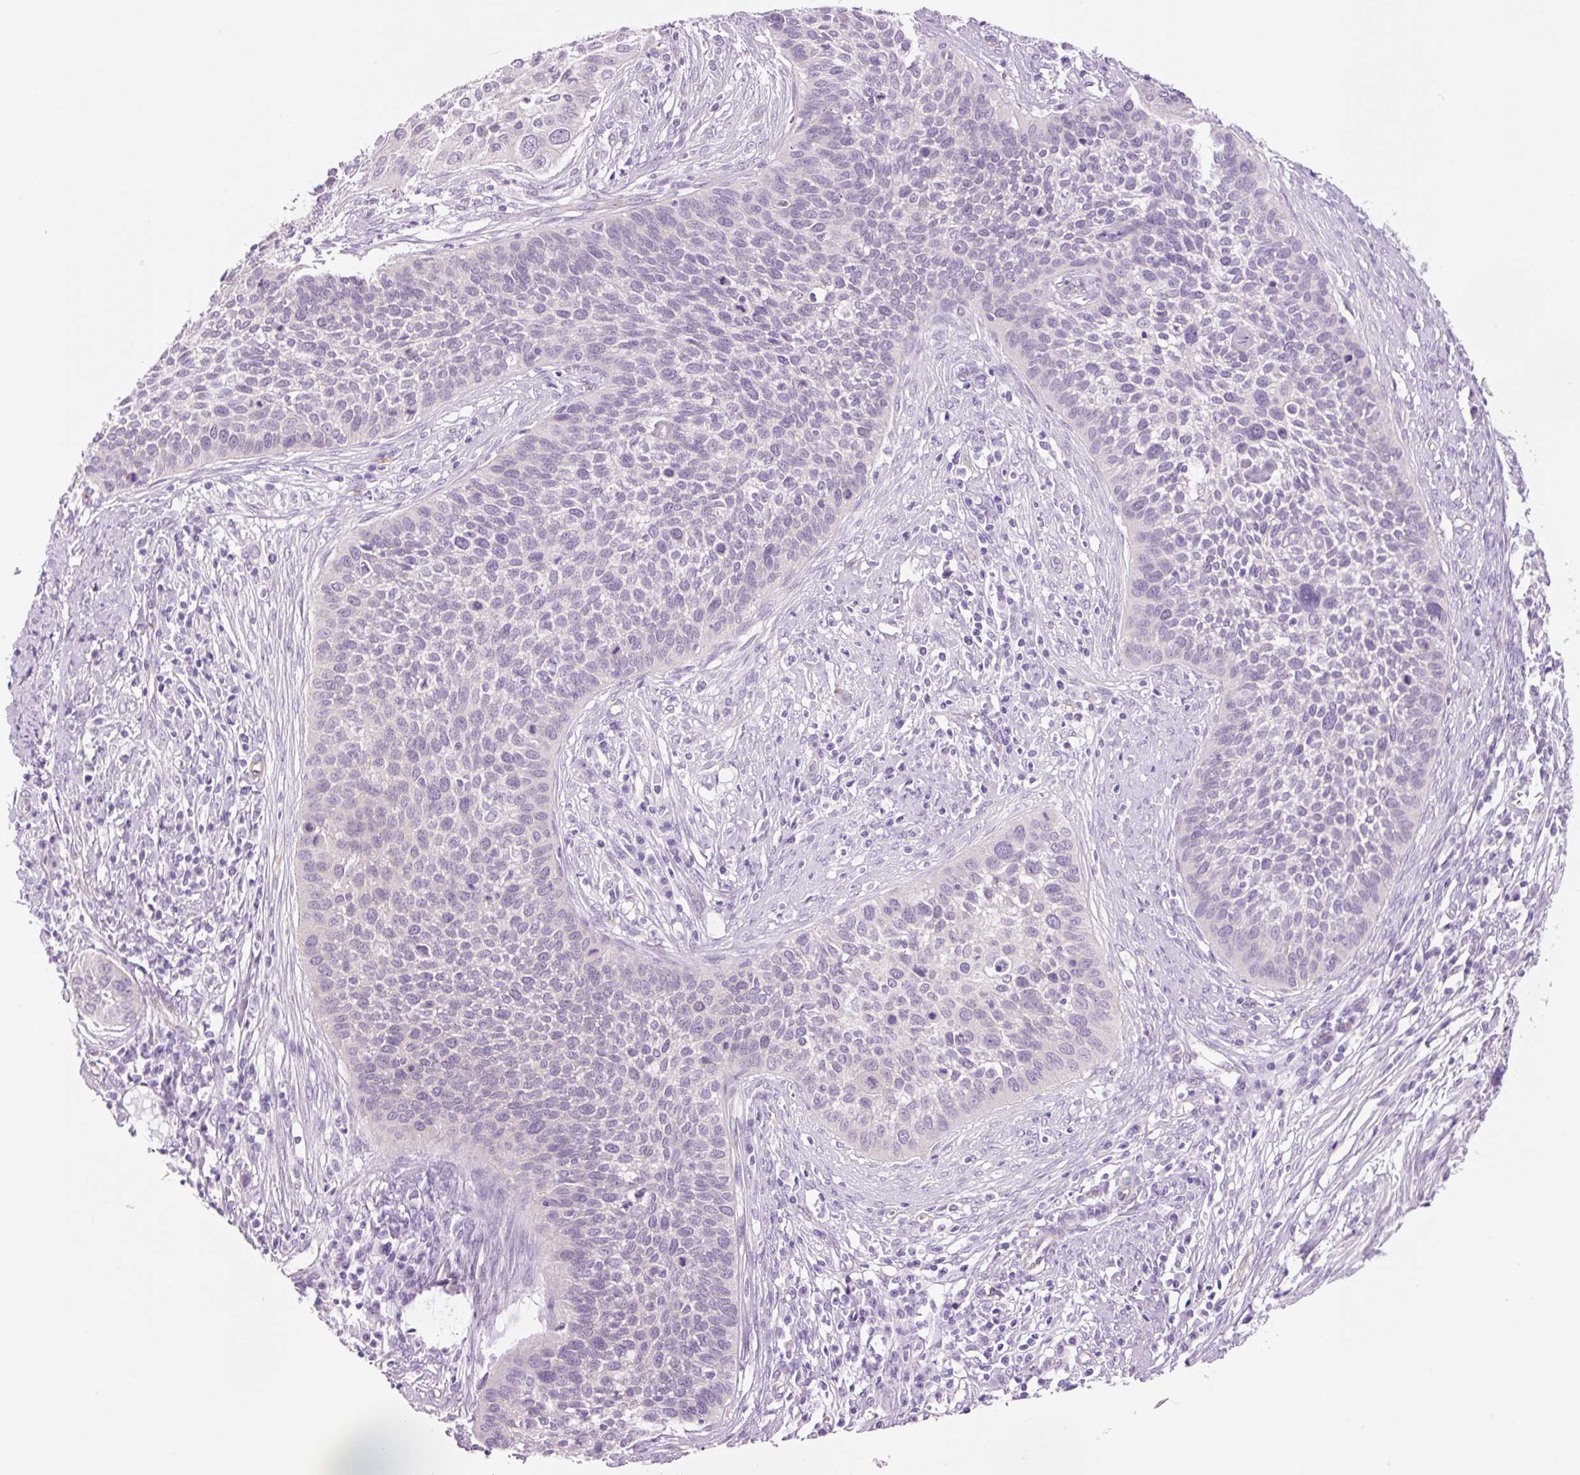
{"staining": {"intensity": "negative", "quantity": "none", "location": "none"}, "tissue": "cervical cancer", "cell_type": "Tumor cells", "image_type": "cancer", "snomed": [{"axis": "morphology", "description": "Squamous cell carcinoma, NOS"}, {"axis": "topography", "description": "Cervix"}], "caption": "This is an IHC histopathology image of human cervical cancer (squamous cell carcinoma). There is no expression in tumor cells.", "gene": "HSPA4L", "patient": {"sex": "female", "age": 34}}